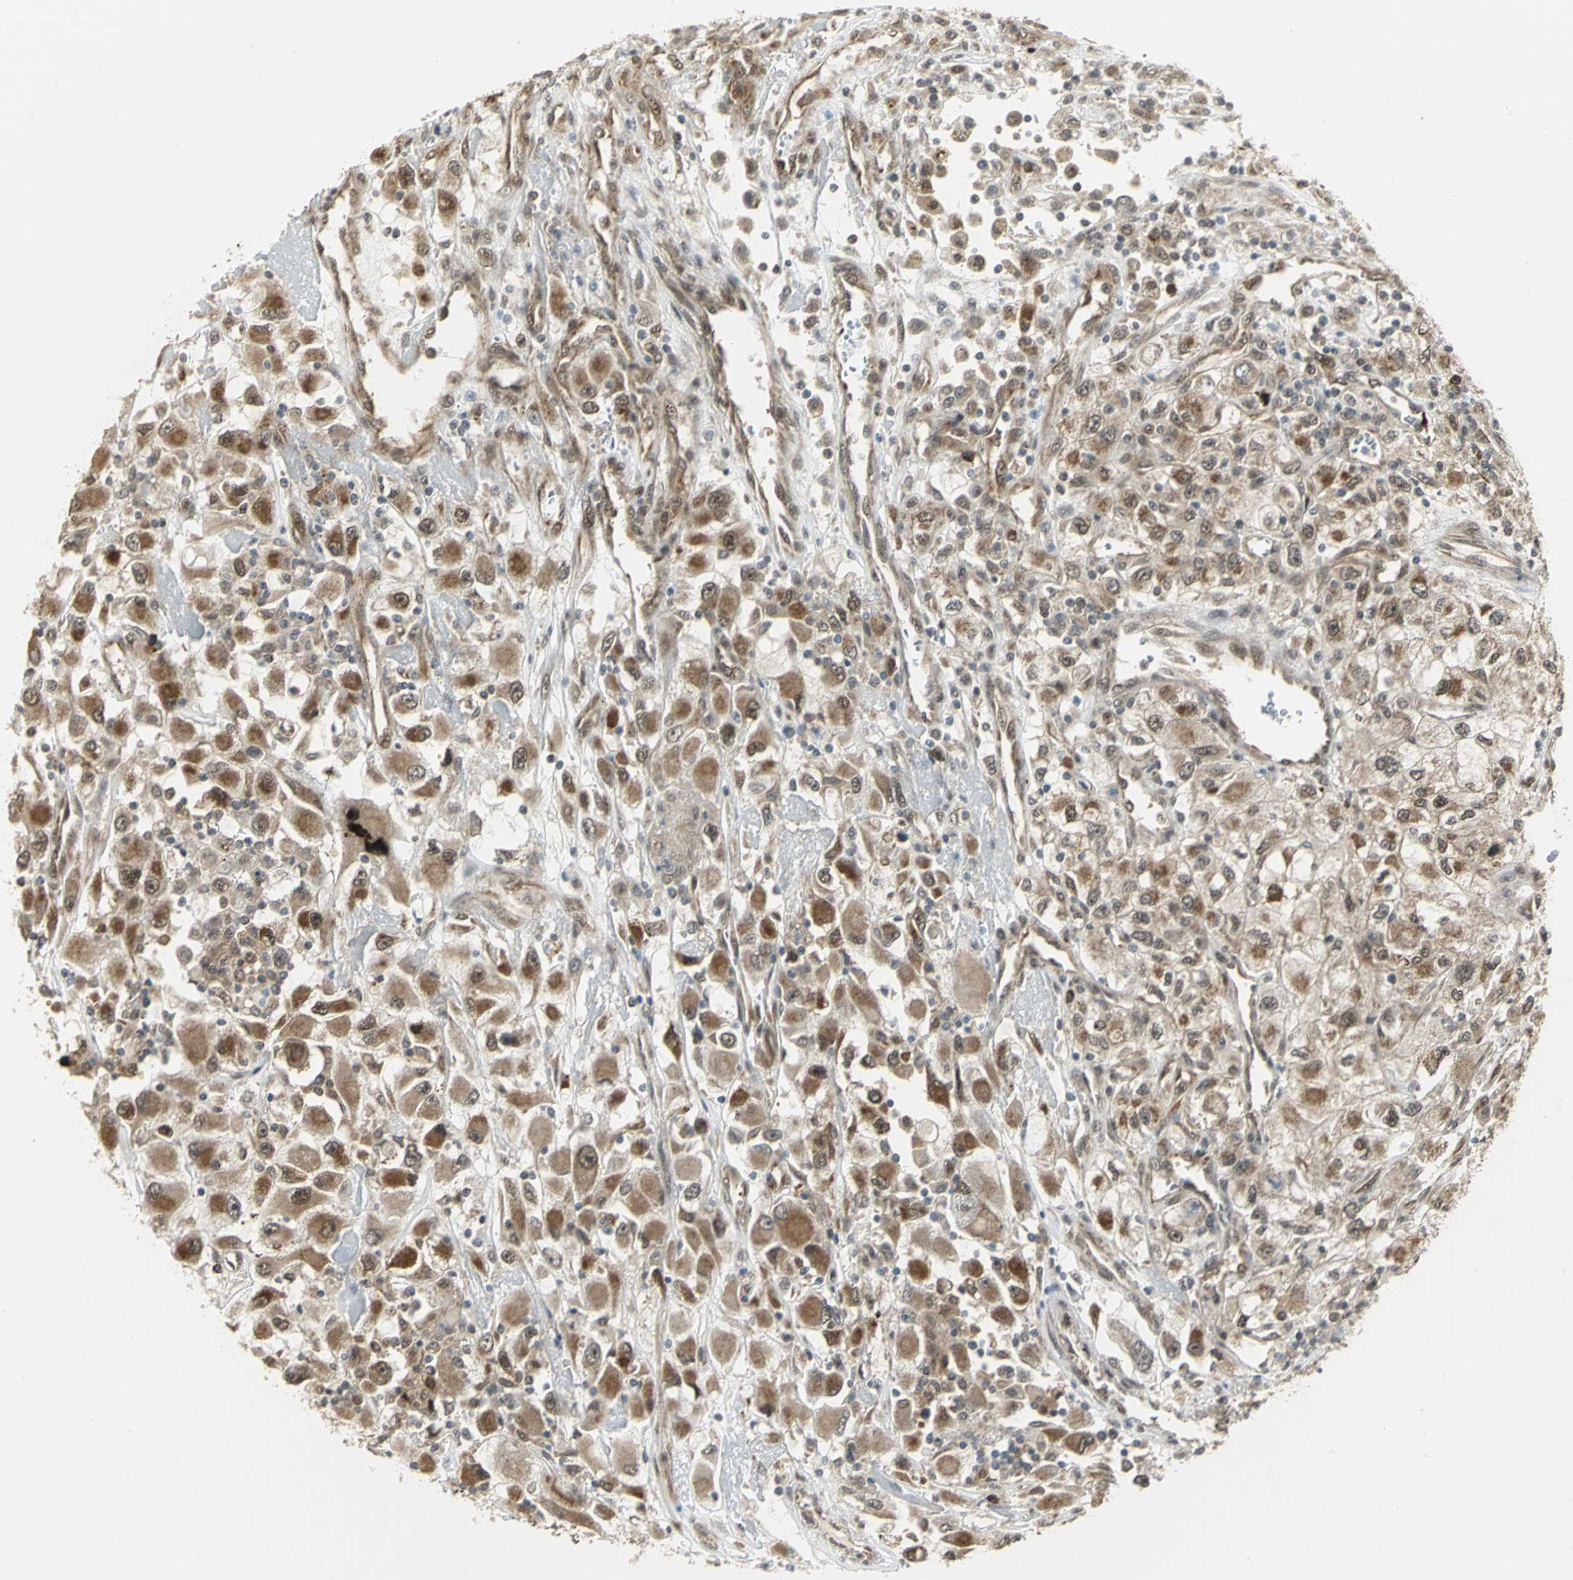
{"staining": {"intensity": "moderate", "quantity": ">75%", "location": "cytoplasmic/membranous,nuclear"}, "tissue": "renal cancer", "cell_type": "Tumor cells", "image_type": "cancer", "snomed": [{"axis": "morphology", "description": "Adenocarcinoma, NOS"}, {"axis": "topography", "description": "Kidney"}], "caption": "DAB (3,3'-diaminobenzidine) immunohistochemical staining of human renal adenocarcinoma reveals moderate cytoplasmic/membranous and nuclear protein expression in approximately >75% of tumor cells.", "gene": "PSMC4", "patient": {"sex": "female", "age": 52}}